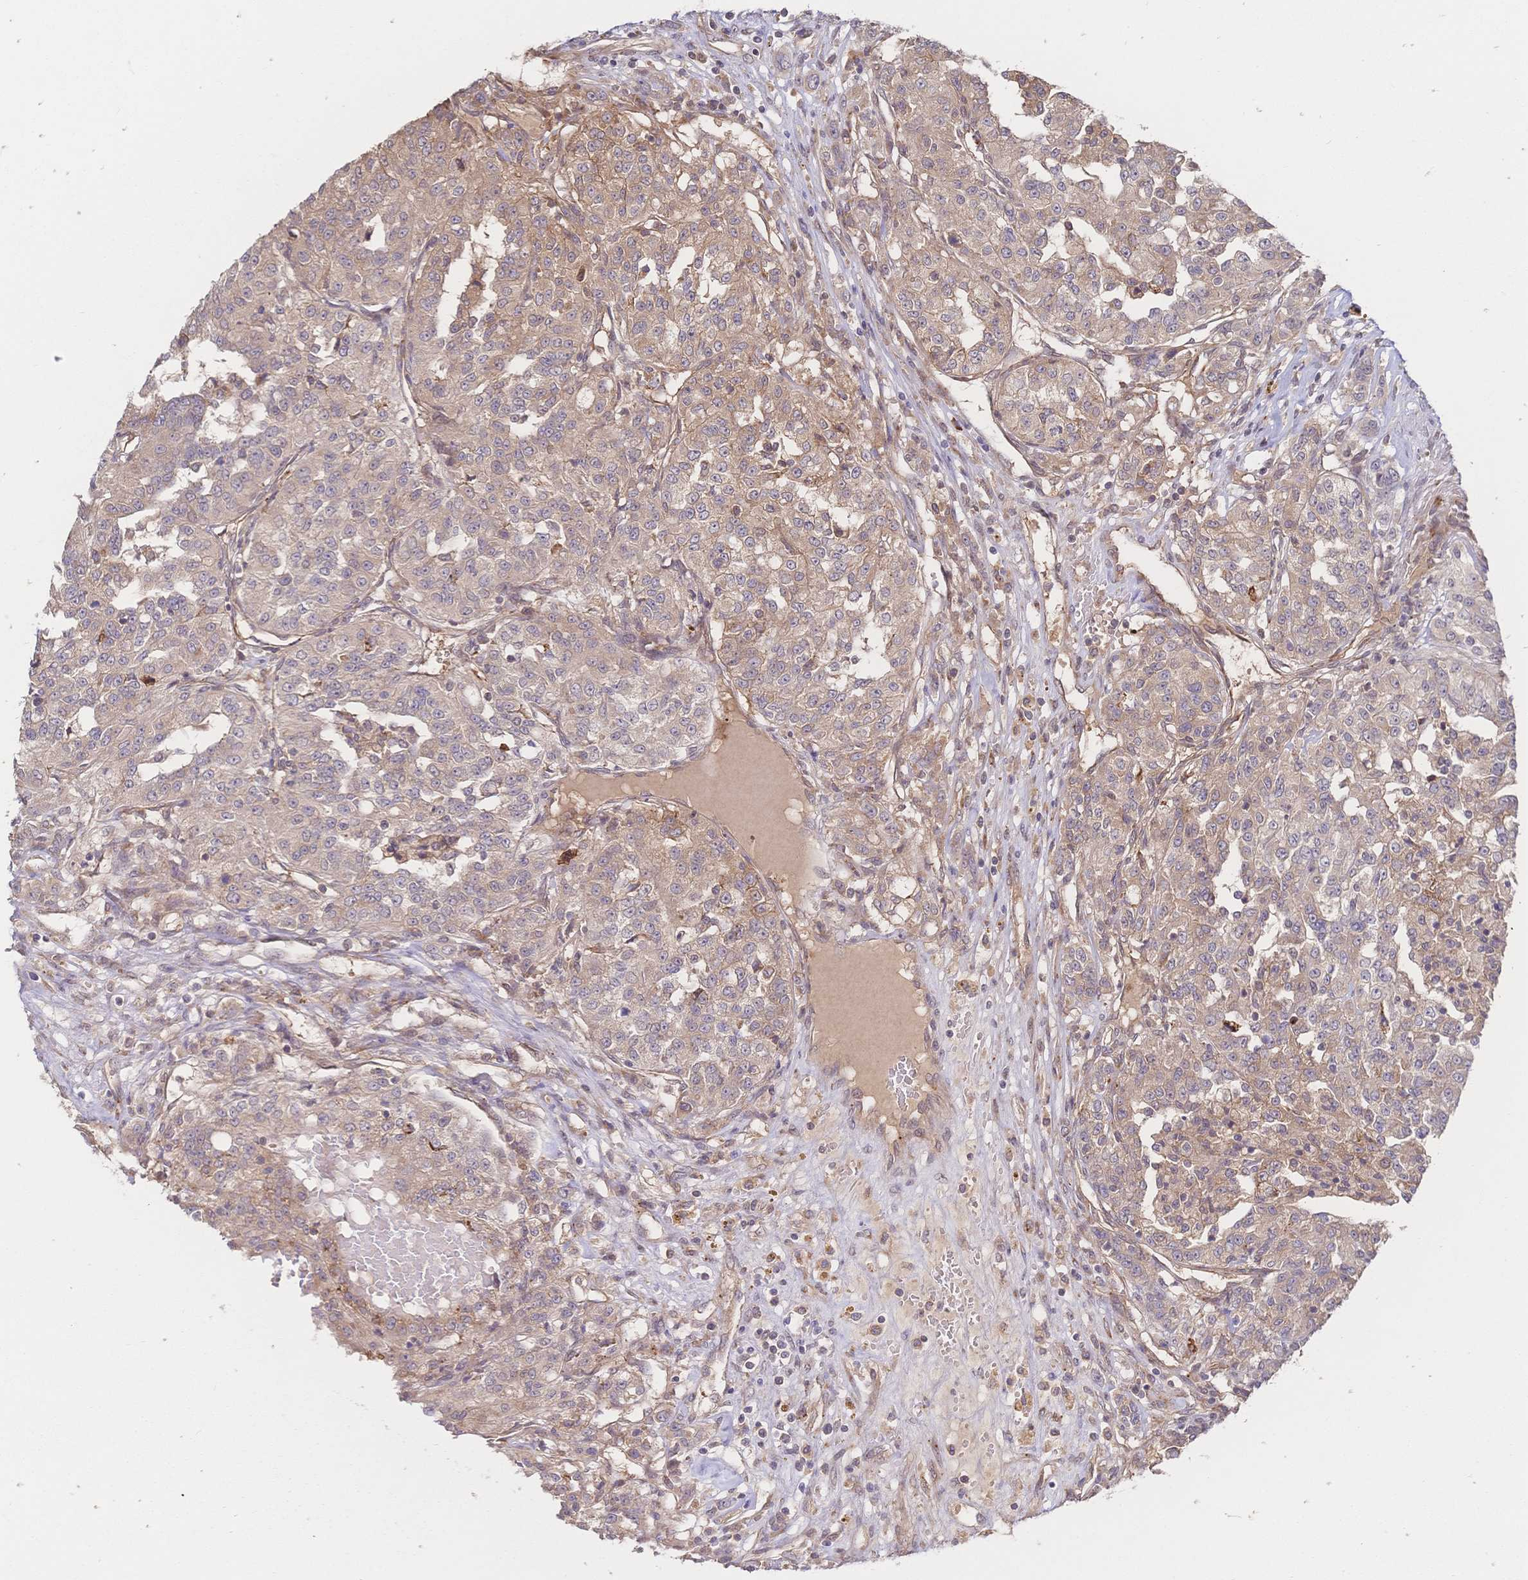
{"staining": {"intensity": "weak", "quantity": "25%-75%", "location": "cytoplasmic/membranous"}, "tissue": "renal cancer", "cell_type": "Tumor cells", "image_type": "cancer", "snomed": [{"axis": "morphology", "description": "Adenocarcinoma, NOS"}, {"axis": "topography", "description": "Kidney"}], "caption": "A brown stain shows weak cytoplasmic/membranous staining of a protein in renal adenocarcinoma tumor cells.", "gene": "LMO4", "patient": {"sex": "female", "age": 63}}